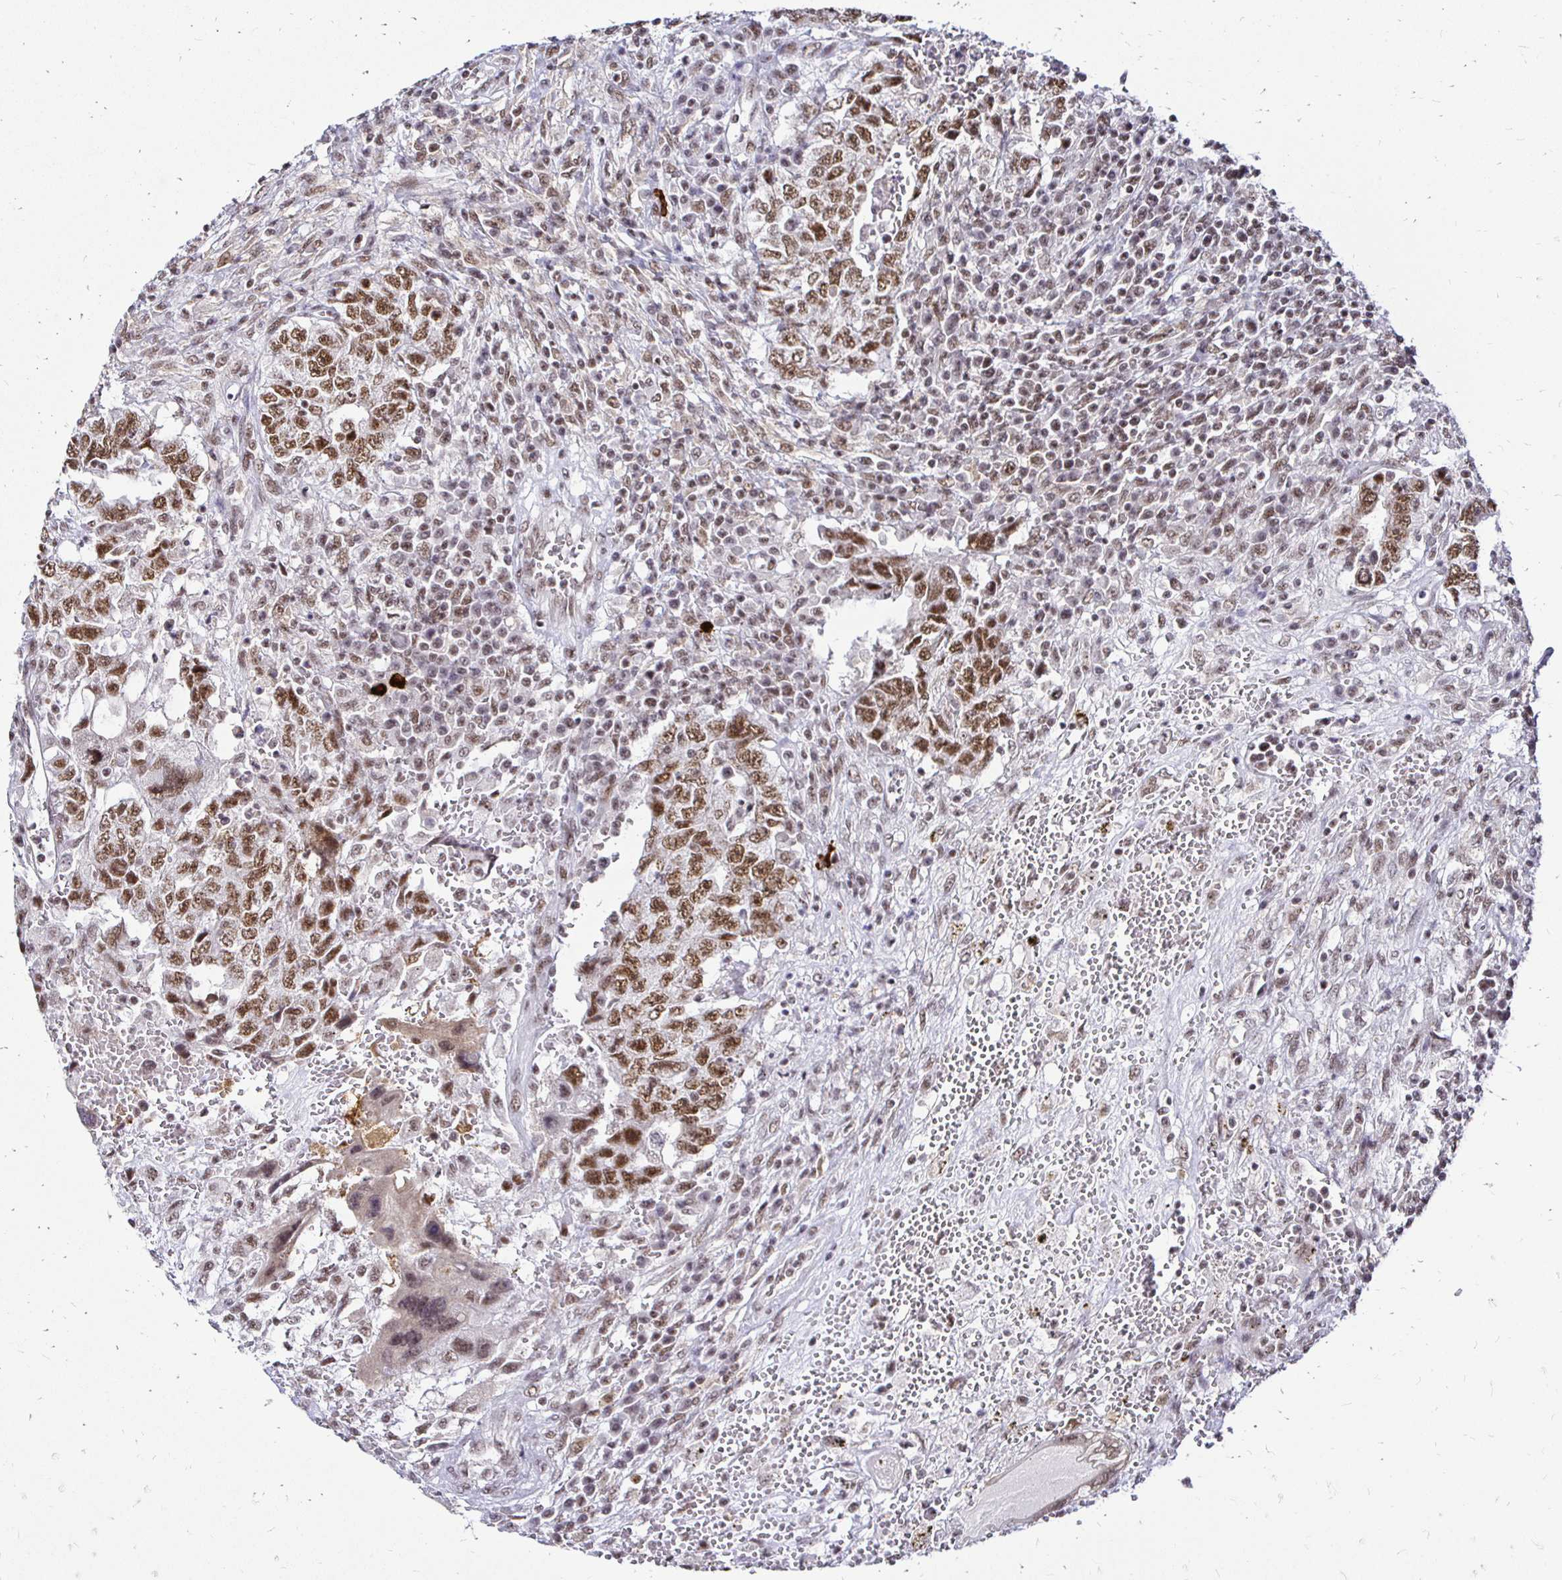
{"staining": {"intensity": "moderate", "quantity": ">75%", "location": "nuclear"}, "tissue": "testis cancer", "cell_type": "Tumor cells", "image_type": "cancer", "snomed": [{"axis": "morphology", "description": "Carcinoma, Embryonal, NOS"}, {"axis": "topography", "description": "Testis"}], "caption": "The micrograph shows staining of embryonal carcinoma (testis), revealing moderate nuclear protein positivity (brown color) within tumor cells.", "gene": "SIN3A", "patient": {"sex": "male", "age": 26}}